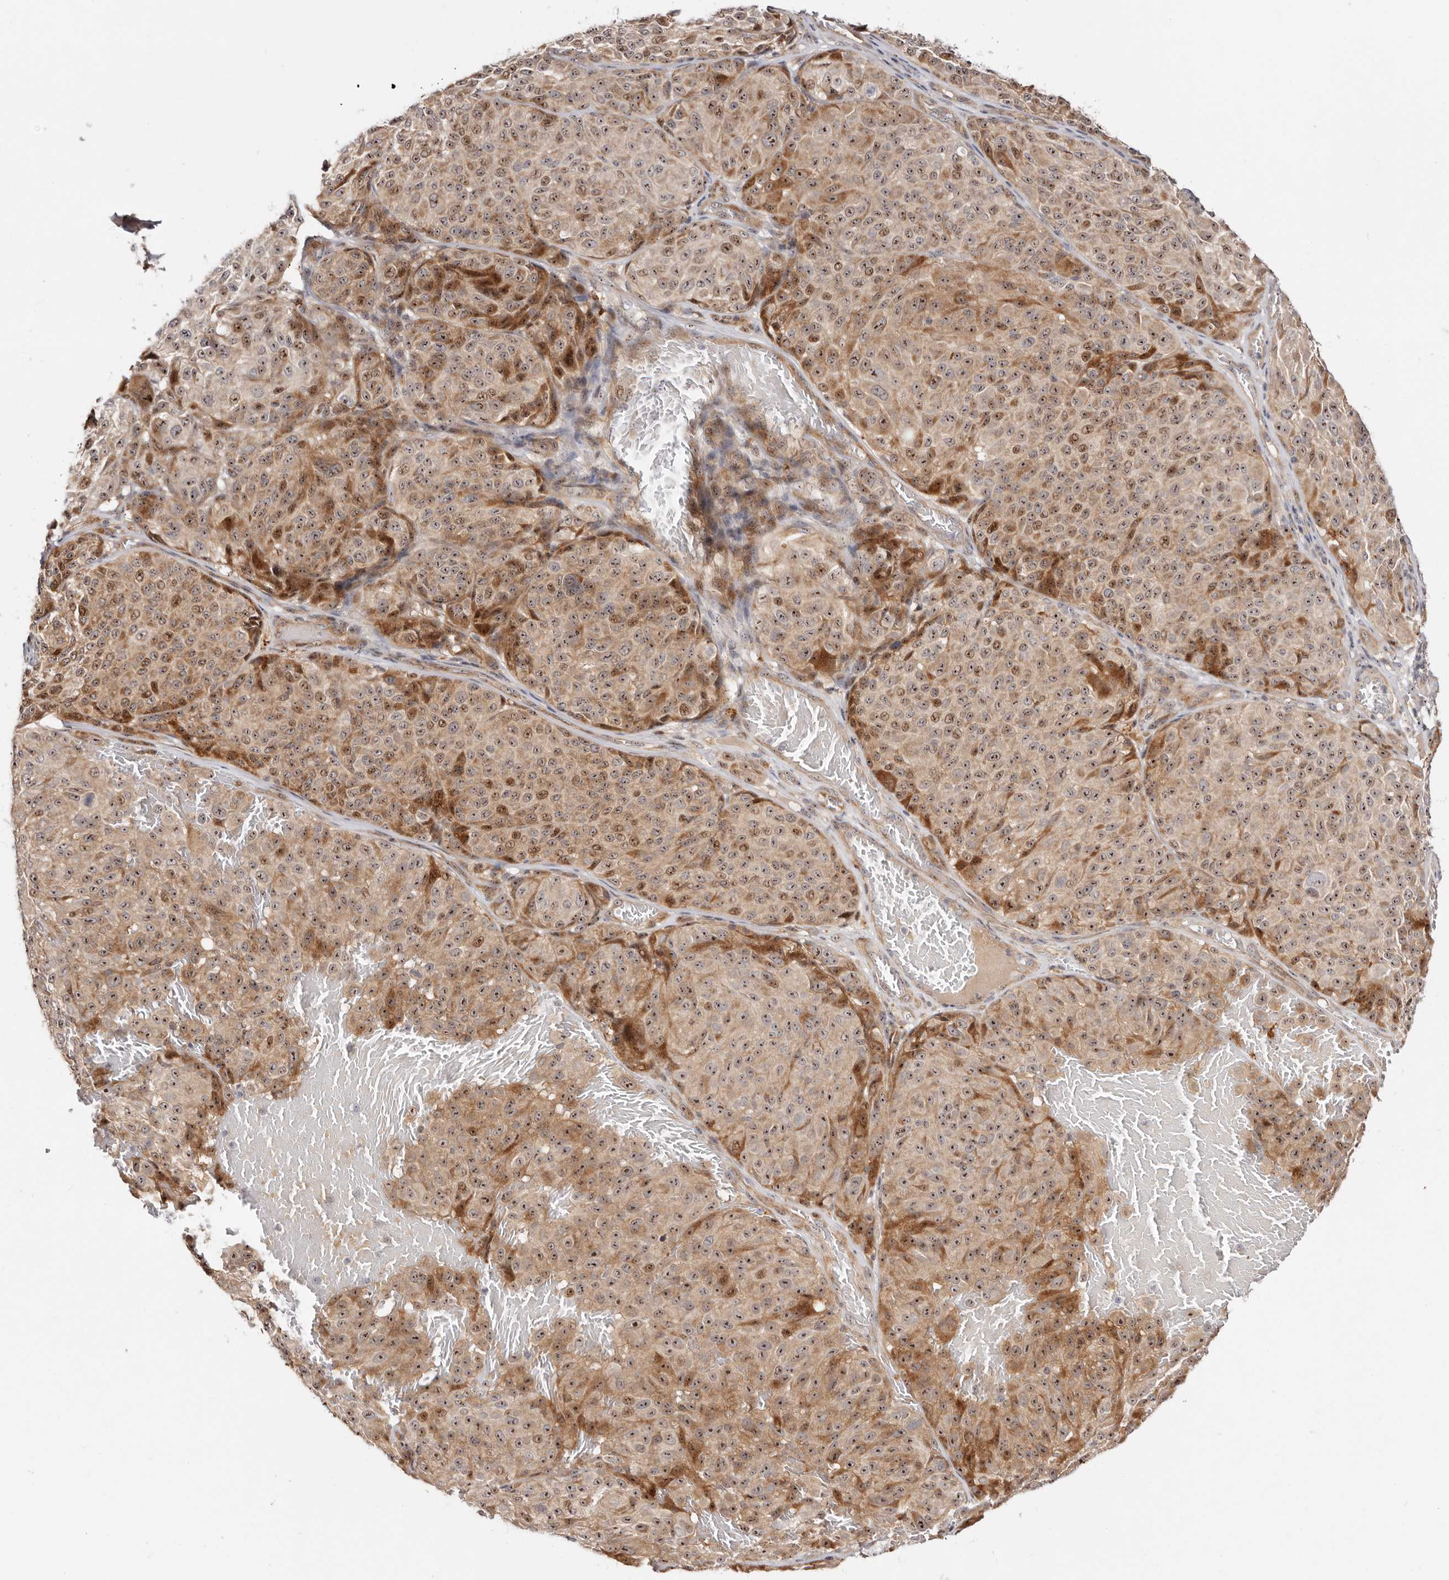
{"staining": {"intensity": "moderate", "quantity": ">75%", "location": "cytoplasmic/membranous,nuclear"}, "tissue": "melanoma", "cell_type": "Tumor cells", "image_type": "cancer", "snomed": [{"axis": "morphology", "description": "Malignant melanoma, NOS"}, {"axis": "topography", "description": "Skin"}], "caption": "Melanoma stained with a protein marker displays moderate staining in tumor cells.", "gene": "ODF2L", "patient": {"sex": "male", "age": 83}}